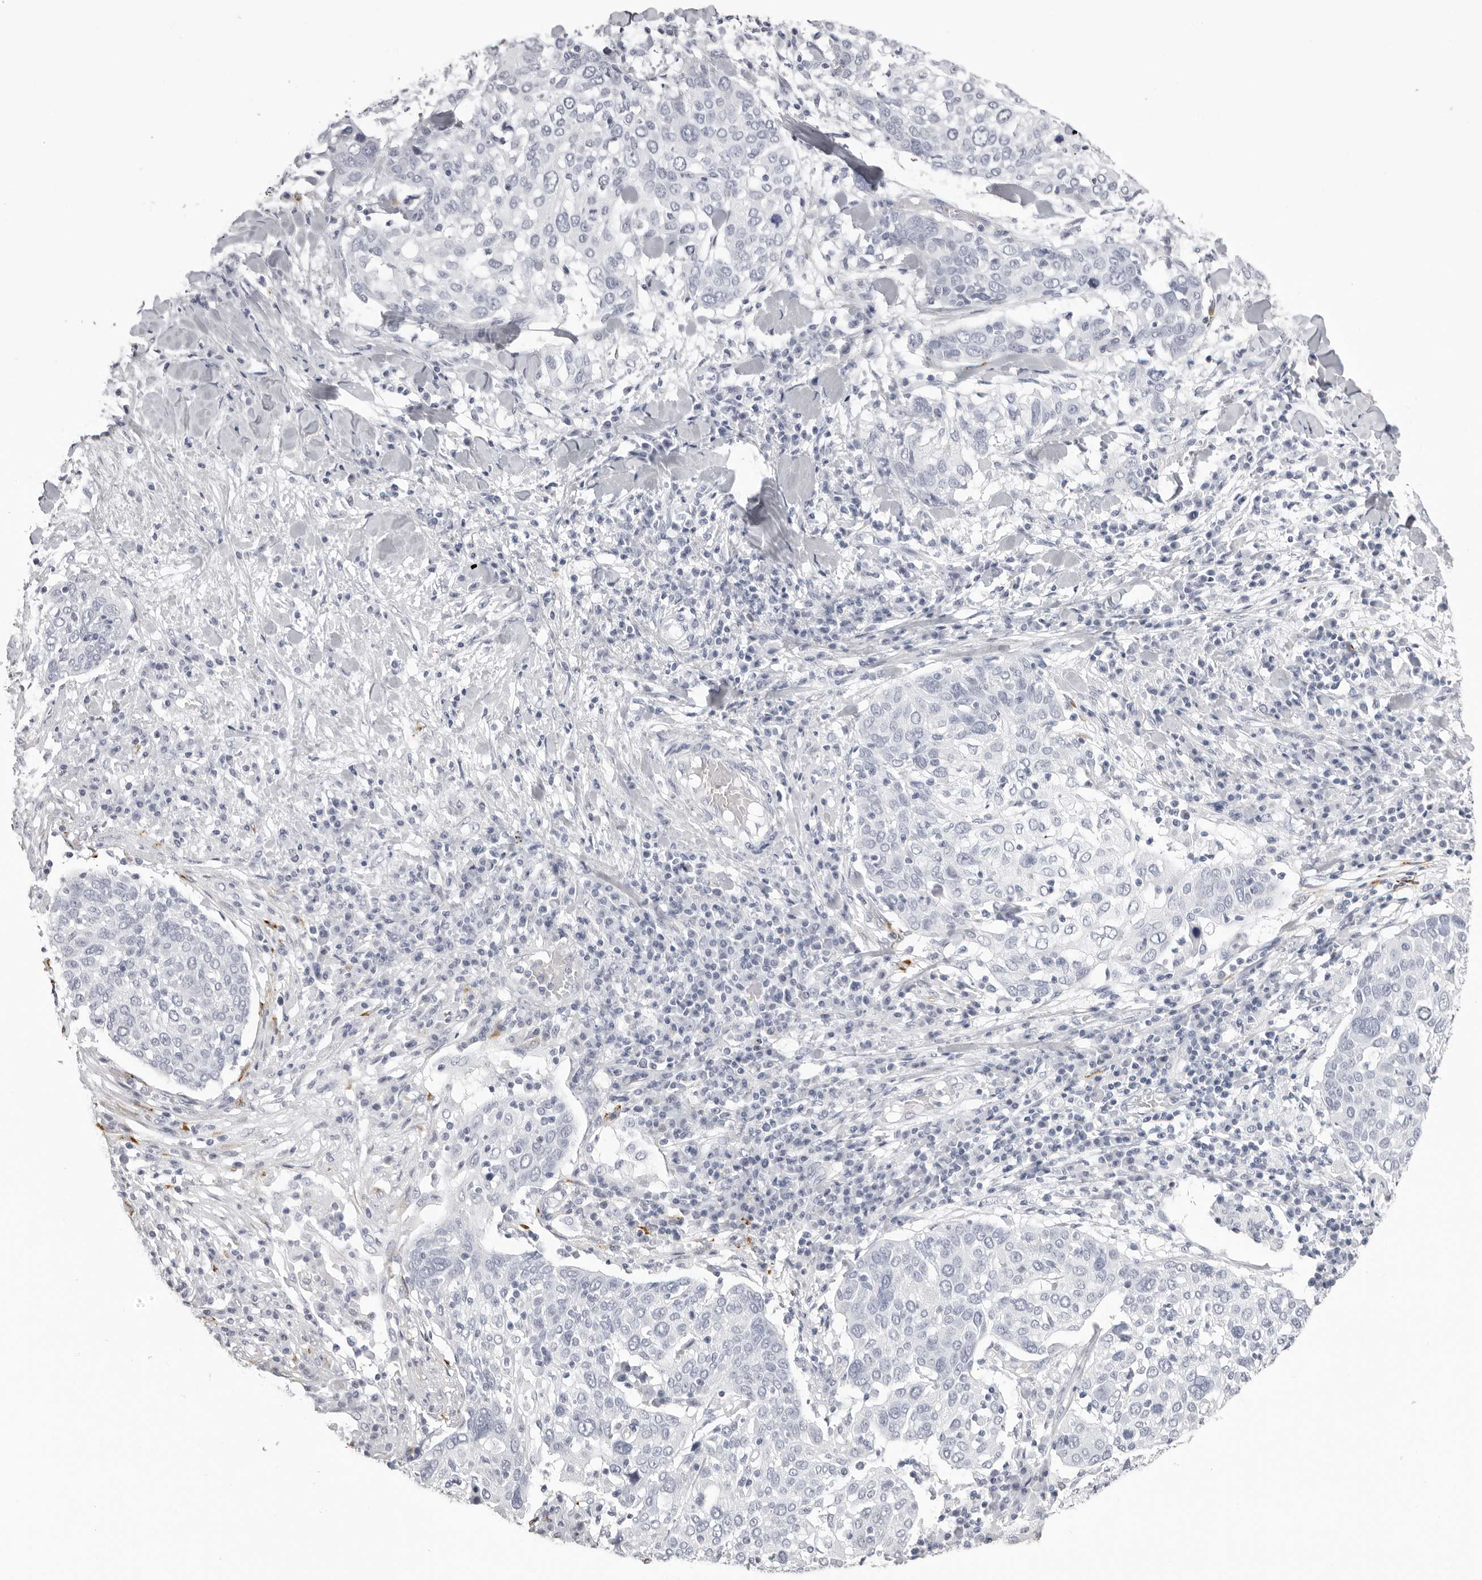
{"staining": {"intensity": "negative", "quantity": "none", "location": "none"}, "tissue": "lung cancer", "cell_type": "Tumor cells", "image_type": "cancer", "snomed": [{"axis": "morphology", "description": "Squamous cell carcinoma, NOS"}, {"axis": "topography", "description": "Lung"}], "caption": "Immunohistochemical staining of lung squamous cell carcinoma demonstrates no significant expression in tumor cells.", "gene": "CST1", "patient": {"sex": "male", "age": 65}}